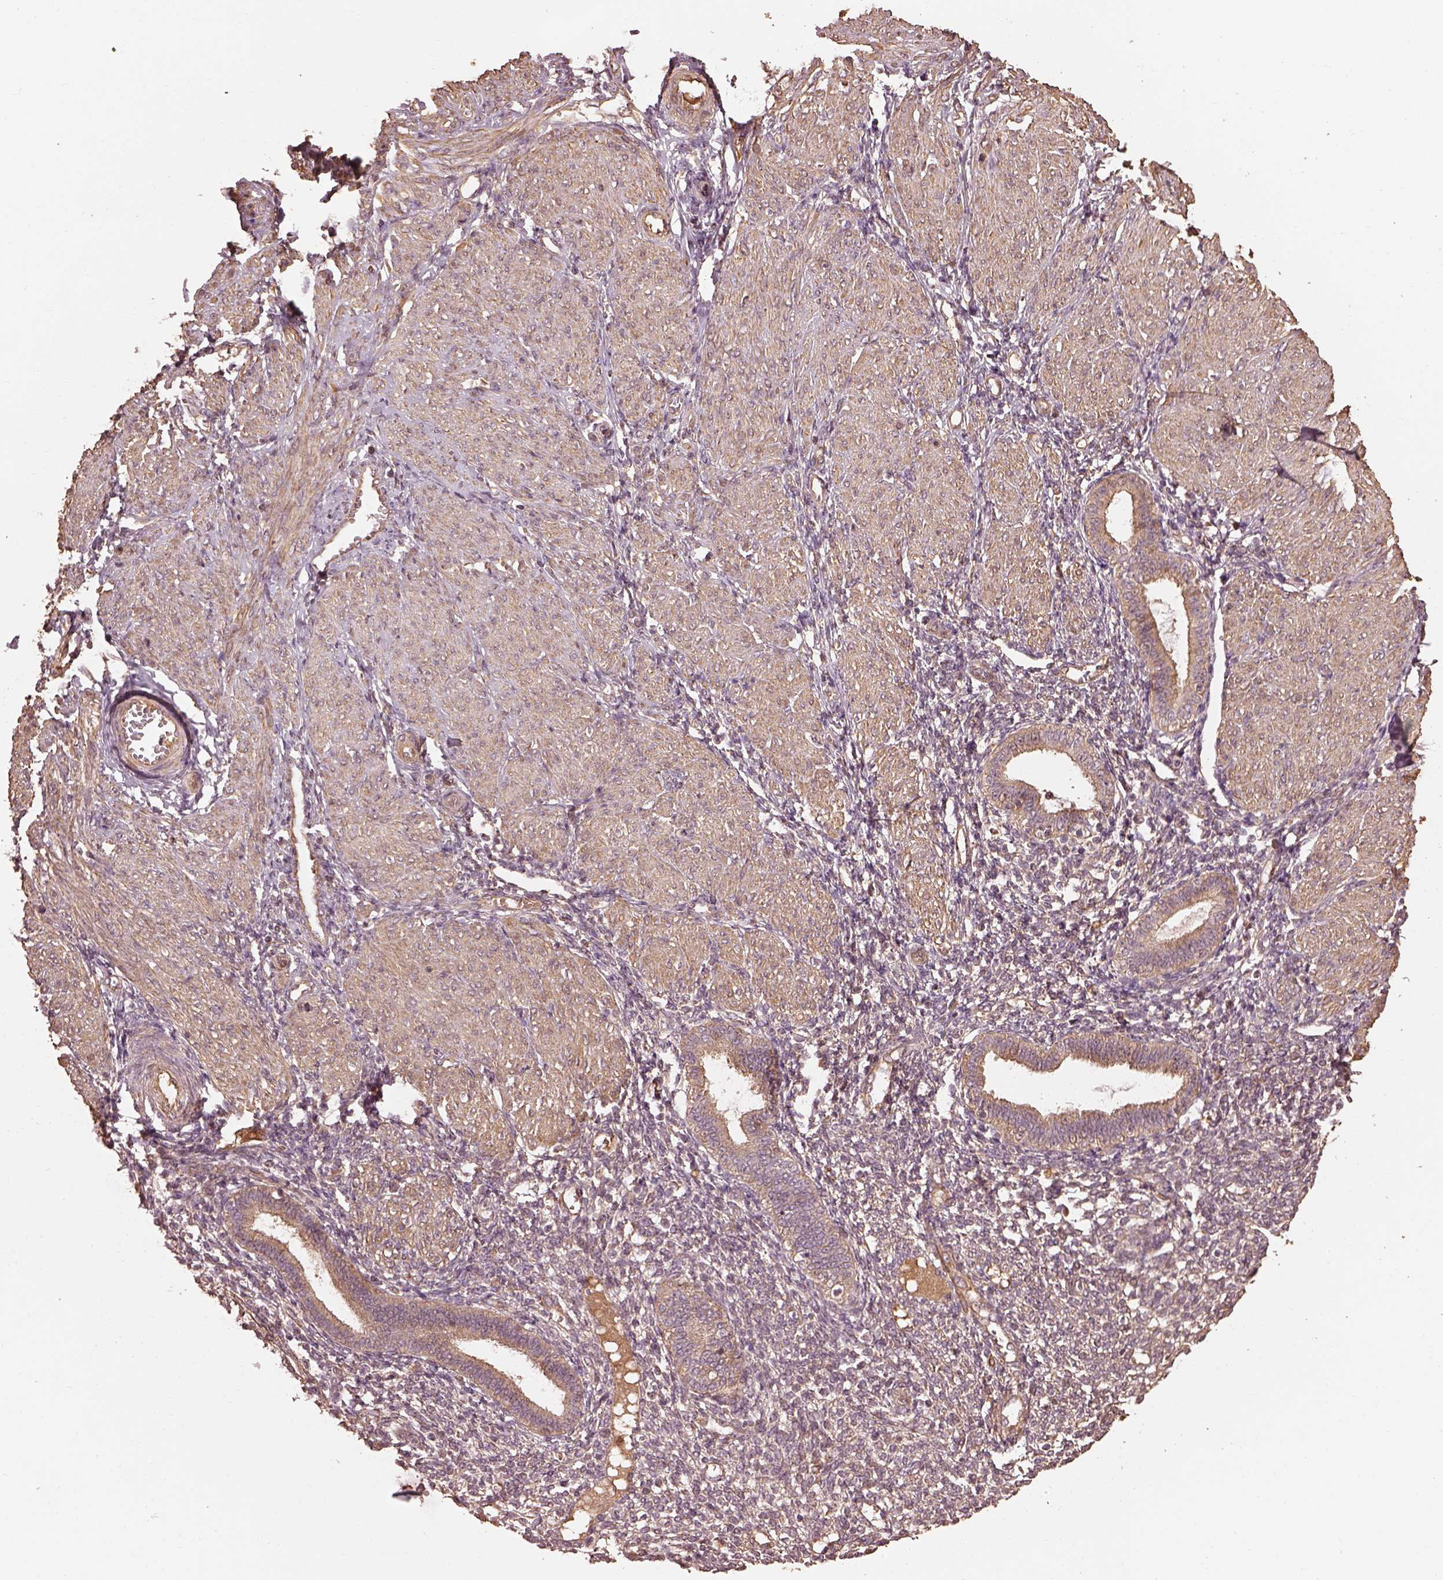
{"staining": {"intensity": "negative", "quantity": "none", "location": "none"}, "tissue": "endometrium", "cell_type": "Cells in endometrial stroma", "image_type": "normal", "snomed": [{"axis": "morphology", "description": "Normal tissue, NOS"}, {"axis": "topography", "description": "Endometrium"}], "caption": "Immunohistochemistry (IHC) photomicrograph of benign human endometrium stained for a protein (brown), which displays no staining in cells in endometrial stroma. Brightfield microscopy of immunohistochemistry stained with DAB (3,3'-diaminobenzidine) (brown) and hematoxylin (blue), captured at high magnification.", "gene": "METTL4", "patient": {"sex": "female", "age": 36}}